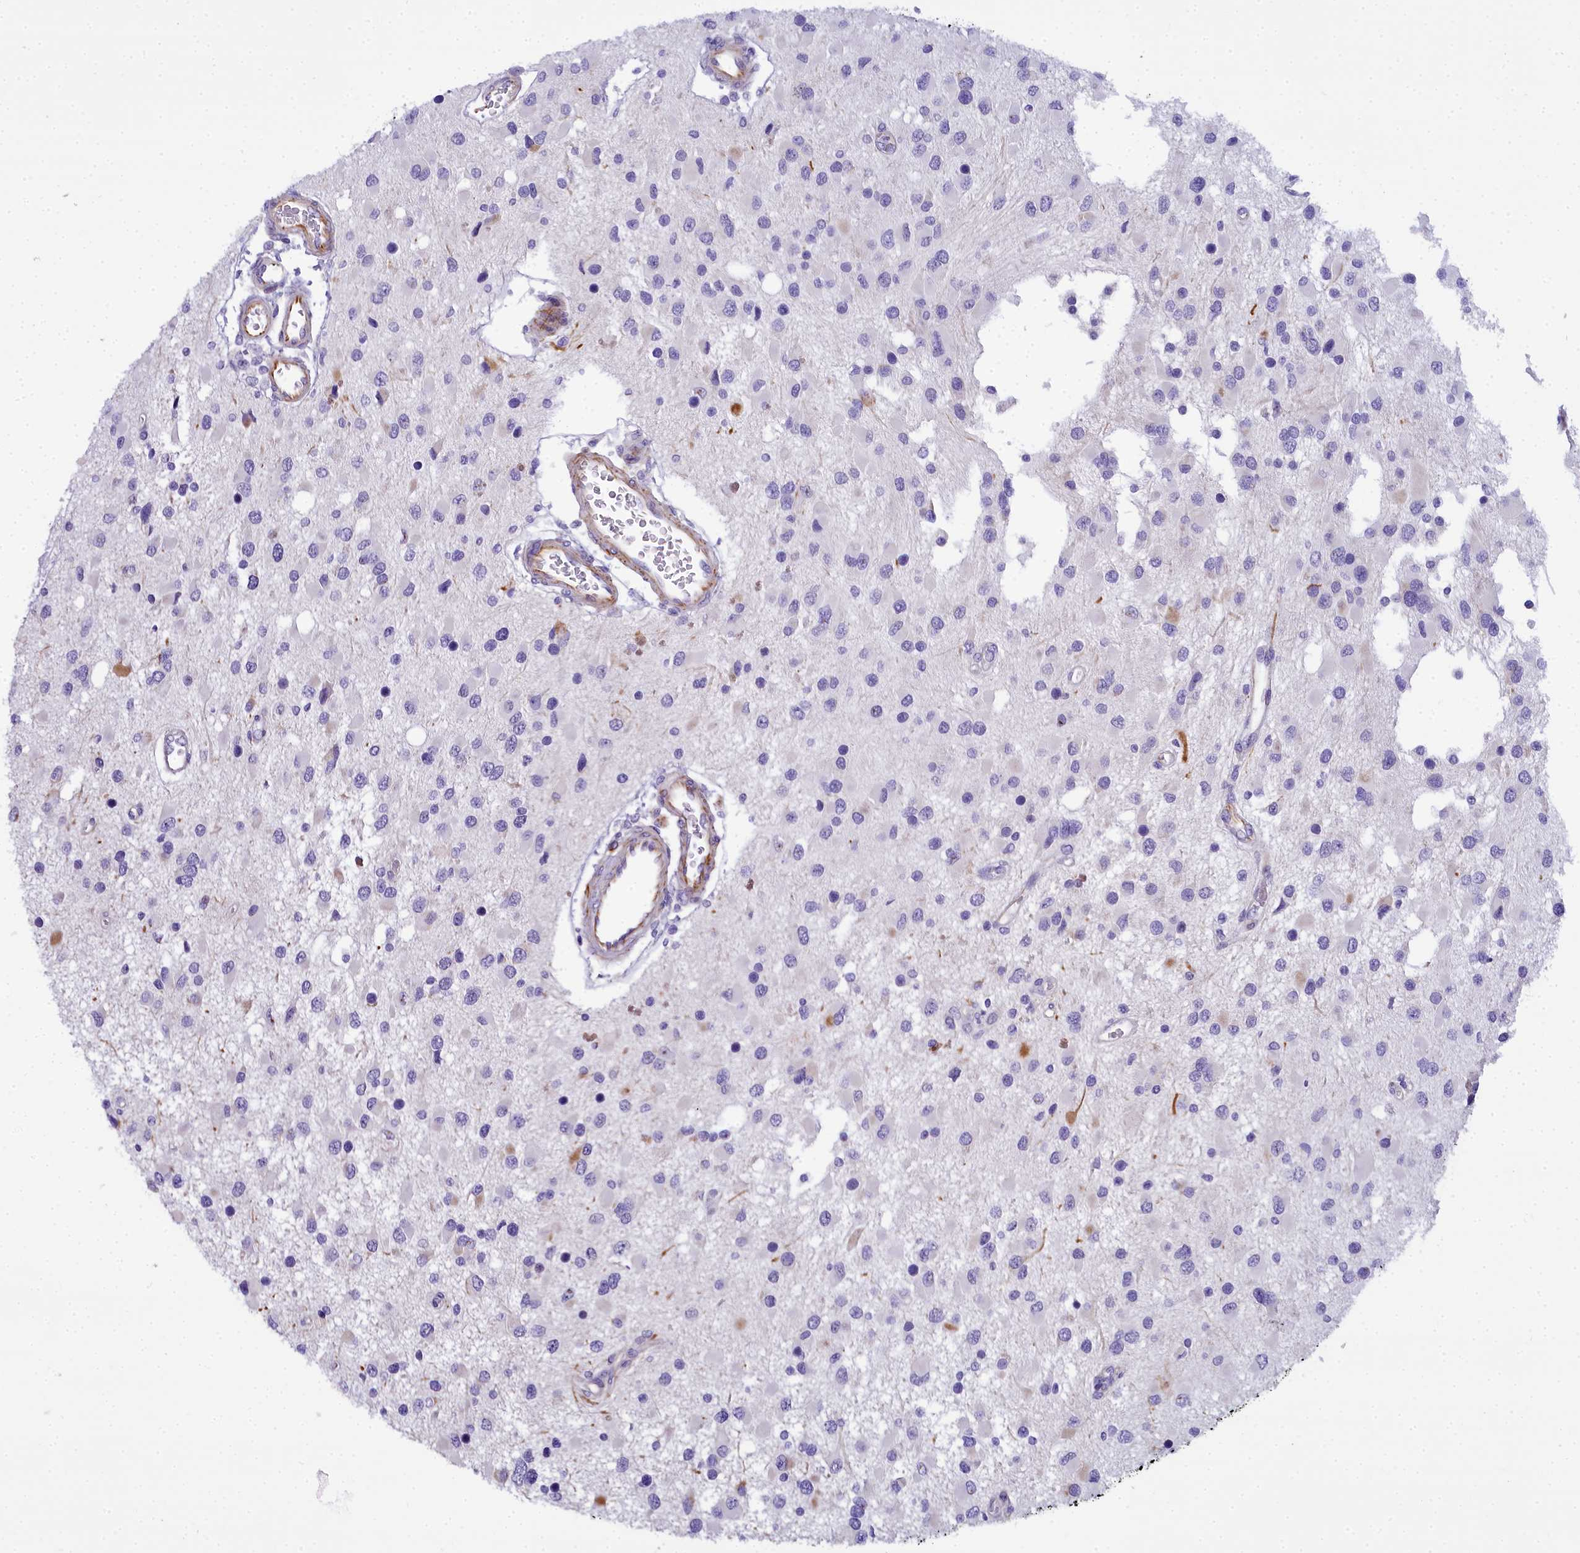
{"staining": {"intensity": "negative", "quantity": "none", "location": "none"}, "tissue": "glioma", "cell_type": "Tumor cells", "image_type": "cancer", "snomed": [{"axis": "morphology", "description": "Glioma, malignant, High grade"}, {"axis": "topography", "description": "Brain"}], "caption": "The histopathology image exhibits no significant expression in tumor cells of glioma.", "gene": "TIMM22", "patient": {"sex": "male", "age": 53}}